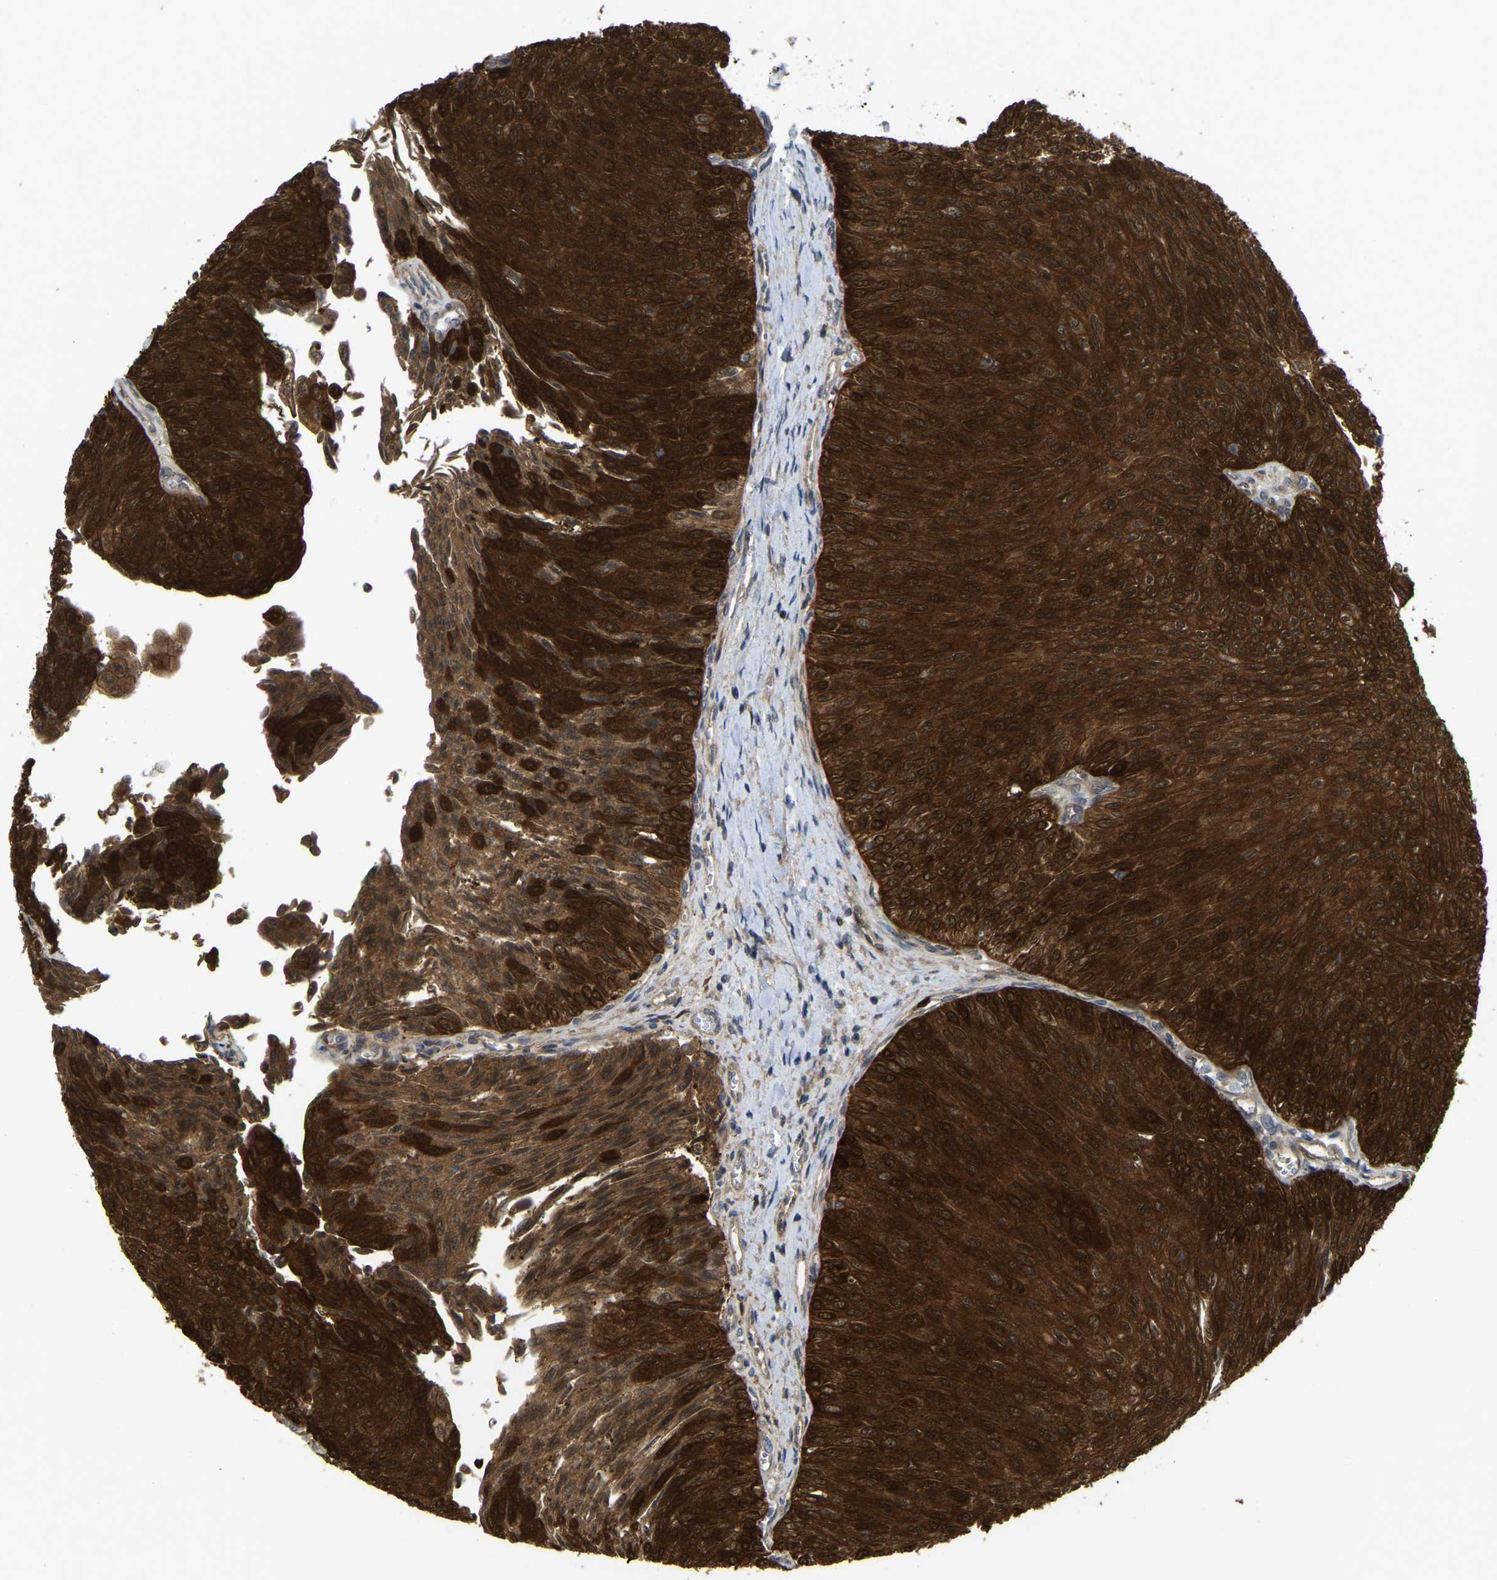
{"staining": {"intensity": "strong", "quantity": ">75%", "location": "cytoplasmic/membranous"}, "tissue": "urothelial cancer", "cell_type": "Tumor cells", "image_type": "cancer", "snomed": [{"axis": "morphology", "description": "Urothelial carcinoma, Low grade"}, {"axis": "topography", "description": "Urinary bladder"}], "caption": "Urothelial cancer stained with DAB IHC exhibits high levels of strong cytoplasmic/membranous staining in about >75% of tumor cells. (Brightfield microscopy of DAB IHC at high magnification).", "gene": "SERPINB5", "patient": {"sex": "male", "age": 78}}